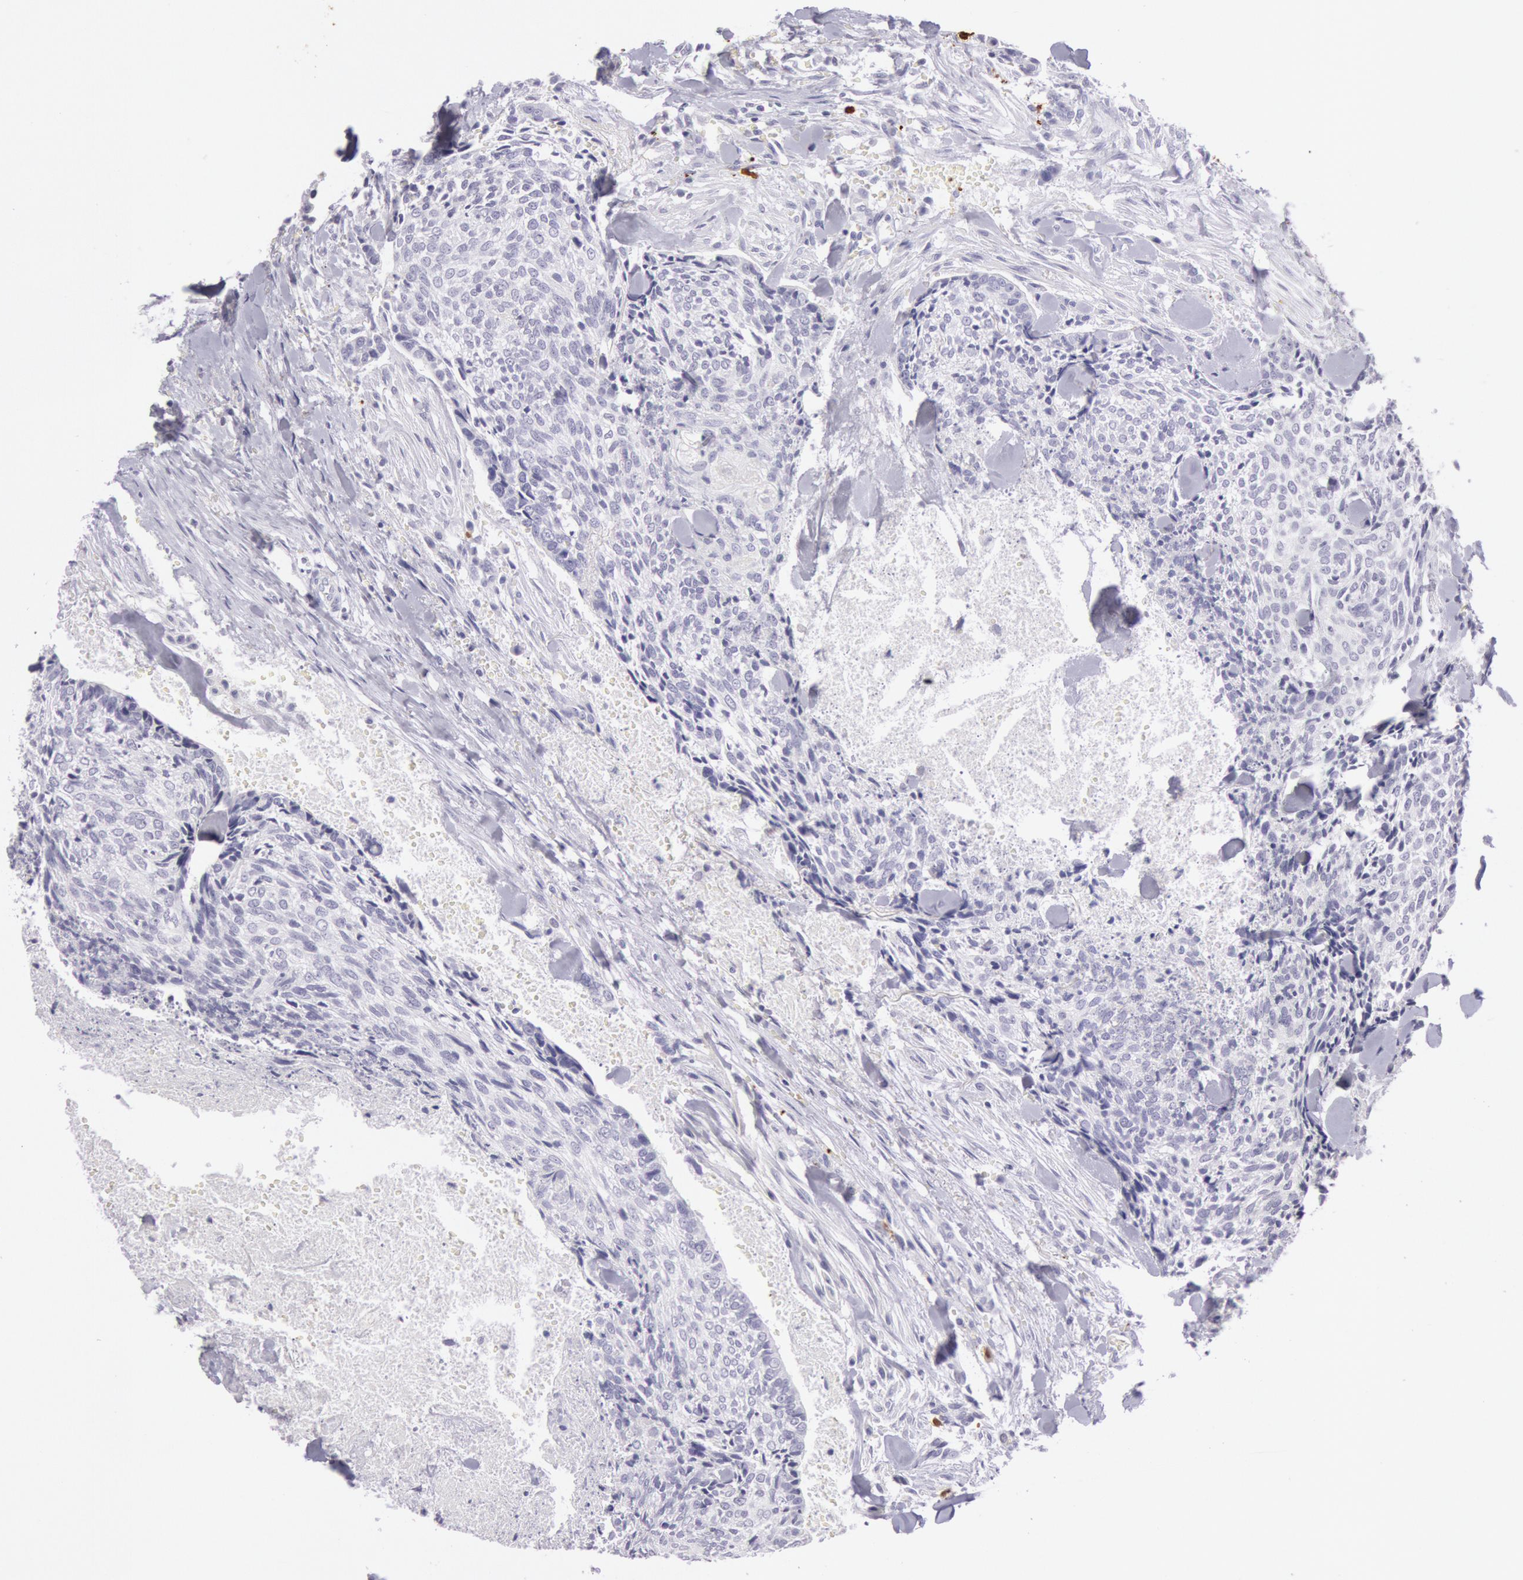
{"staining": {"intensity": "negative", "quantity": "none", "location": "none"}, "tissue": "head and neck cancer", "cell_type": "Tumor cells", "image_type": "cancer", "snomed": [{"axis": "morphology", "description": "Squamous cell carcinoma, NOS"}, {"axis": "topography", "description": "Salivary gland"}, {"axis": "topography", "description": "Head-Neck"}], "caption": "Protein analysis of head and neck cancer (squamous cell carcinoma) displays no significant staining in tumor cells.", "gene": "CKB", "patient": {"sex": "male", "age": 70}}